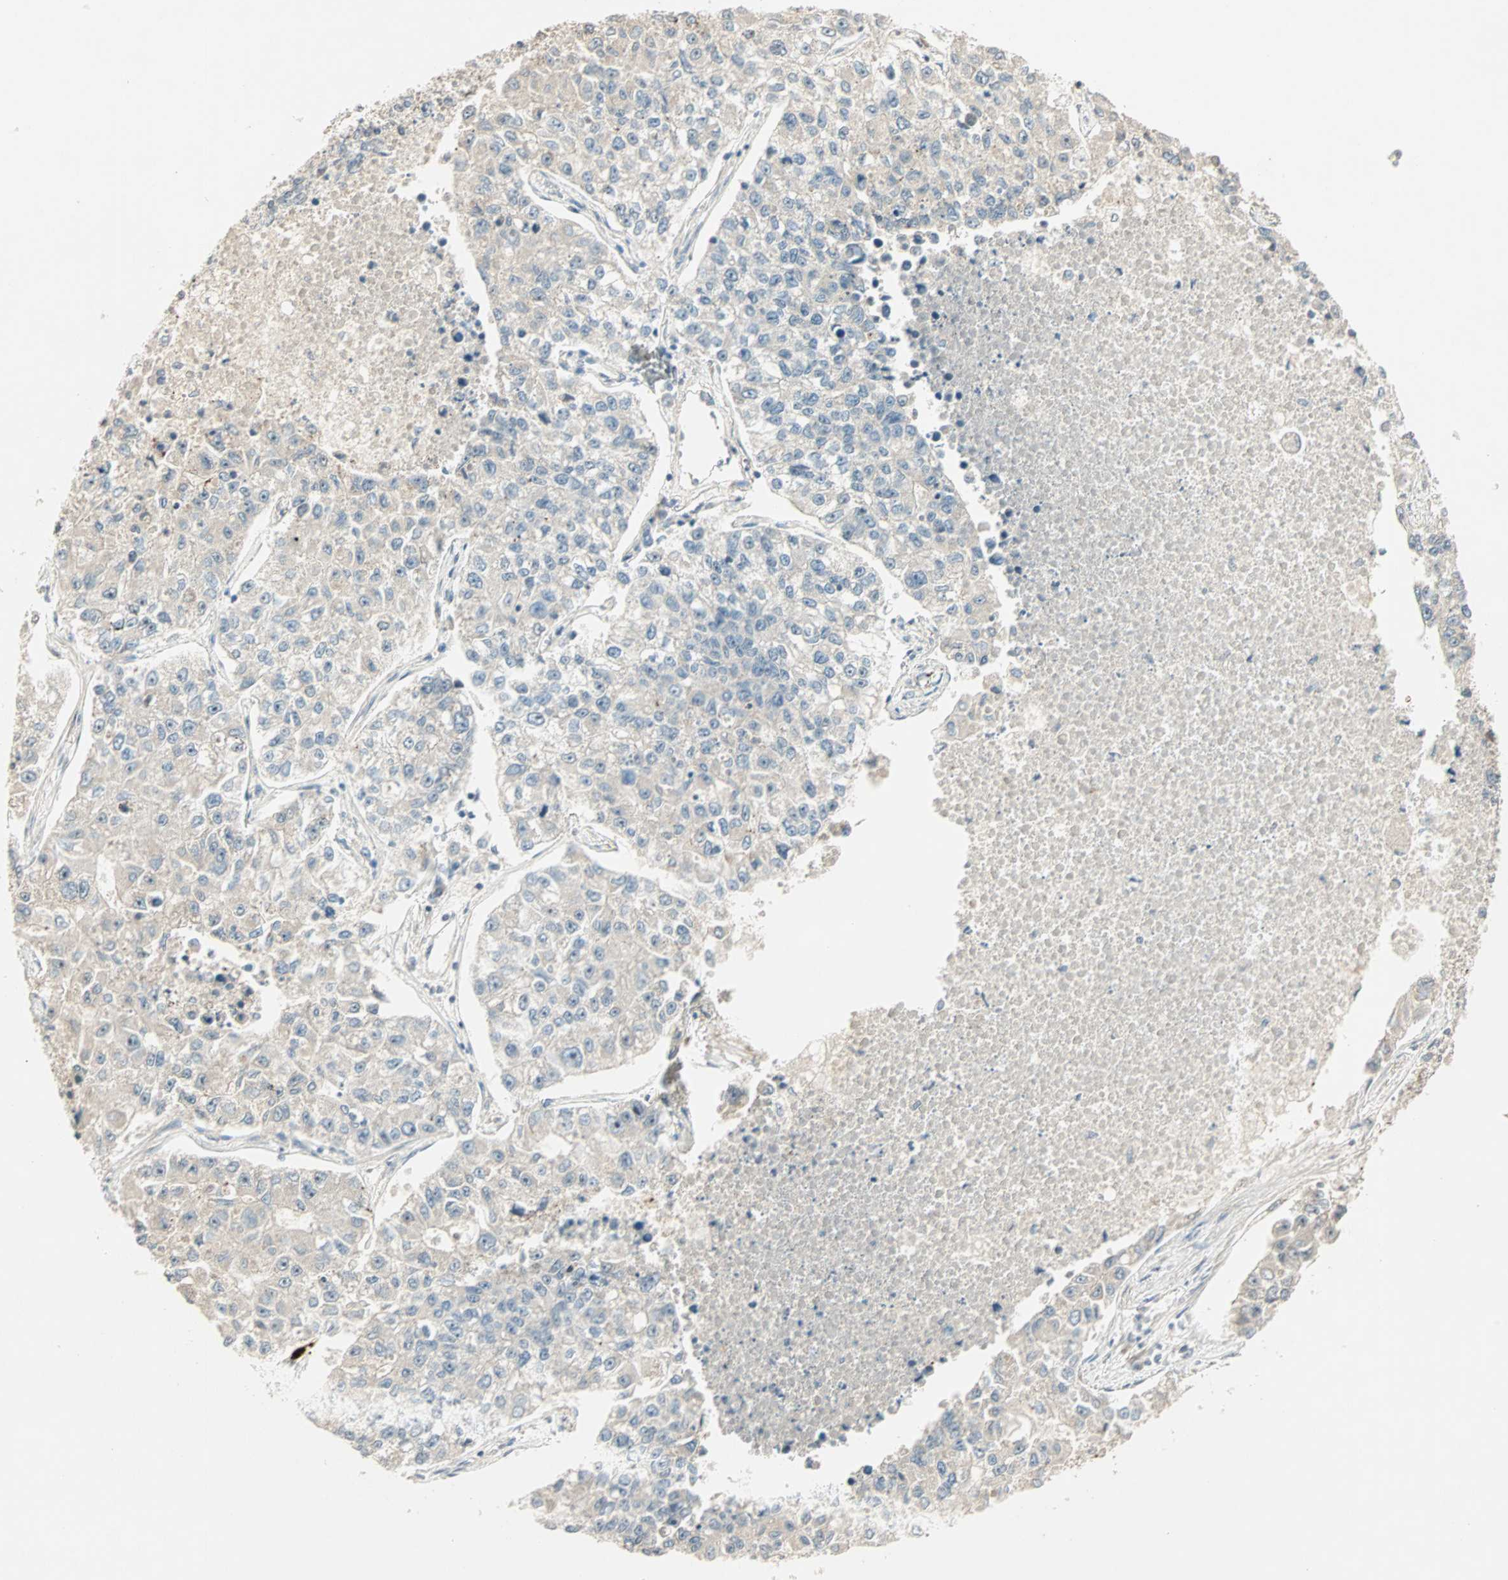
{"staining": {"intensity": "negative", "quantity": "none", "location": "none"}, "tissue": "lung cancer", "cell_type": "Tumor cells", "image_type": "cancer", "snomed": [{"axis": "morphology", "description": "Adenocarcinoma, NOS"}, {"axis": "topography", "description": "Lung"}], "caption": "Photomicrograph shows no significant protein expression in tumor cells of lung cancer (adenocarcinoma). (Immunohistochemistry, brightfield microscopy, high magnification).", "gene": "ACSL5", "patient": {"sex": "male", "age": 49}}